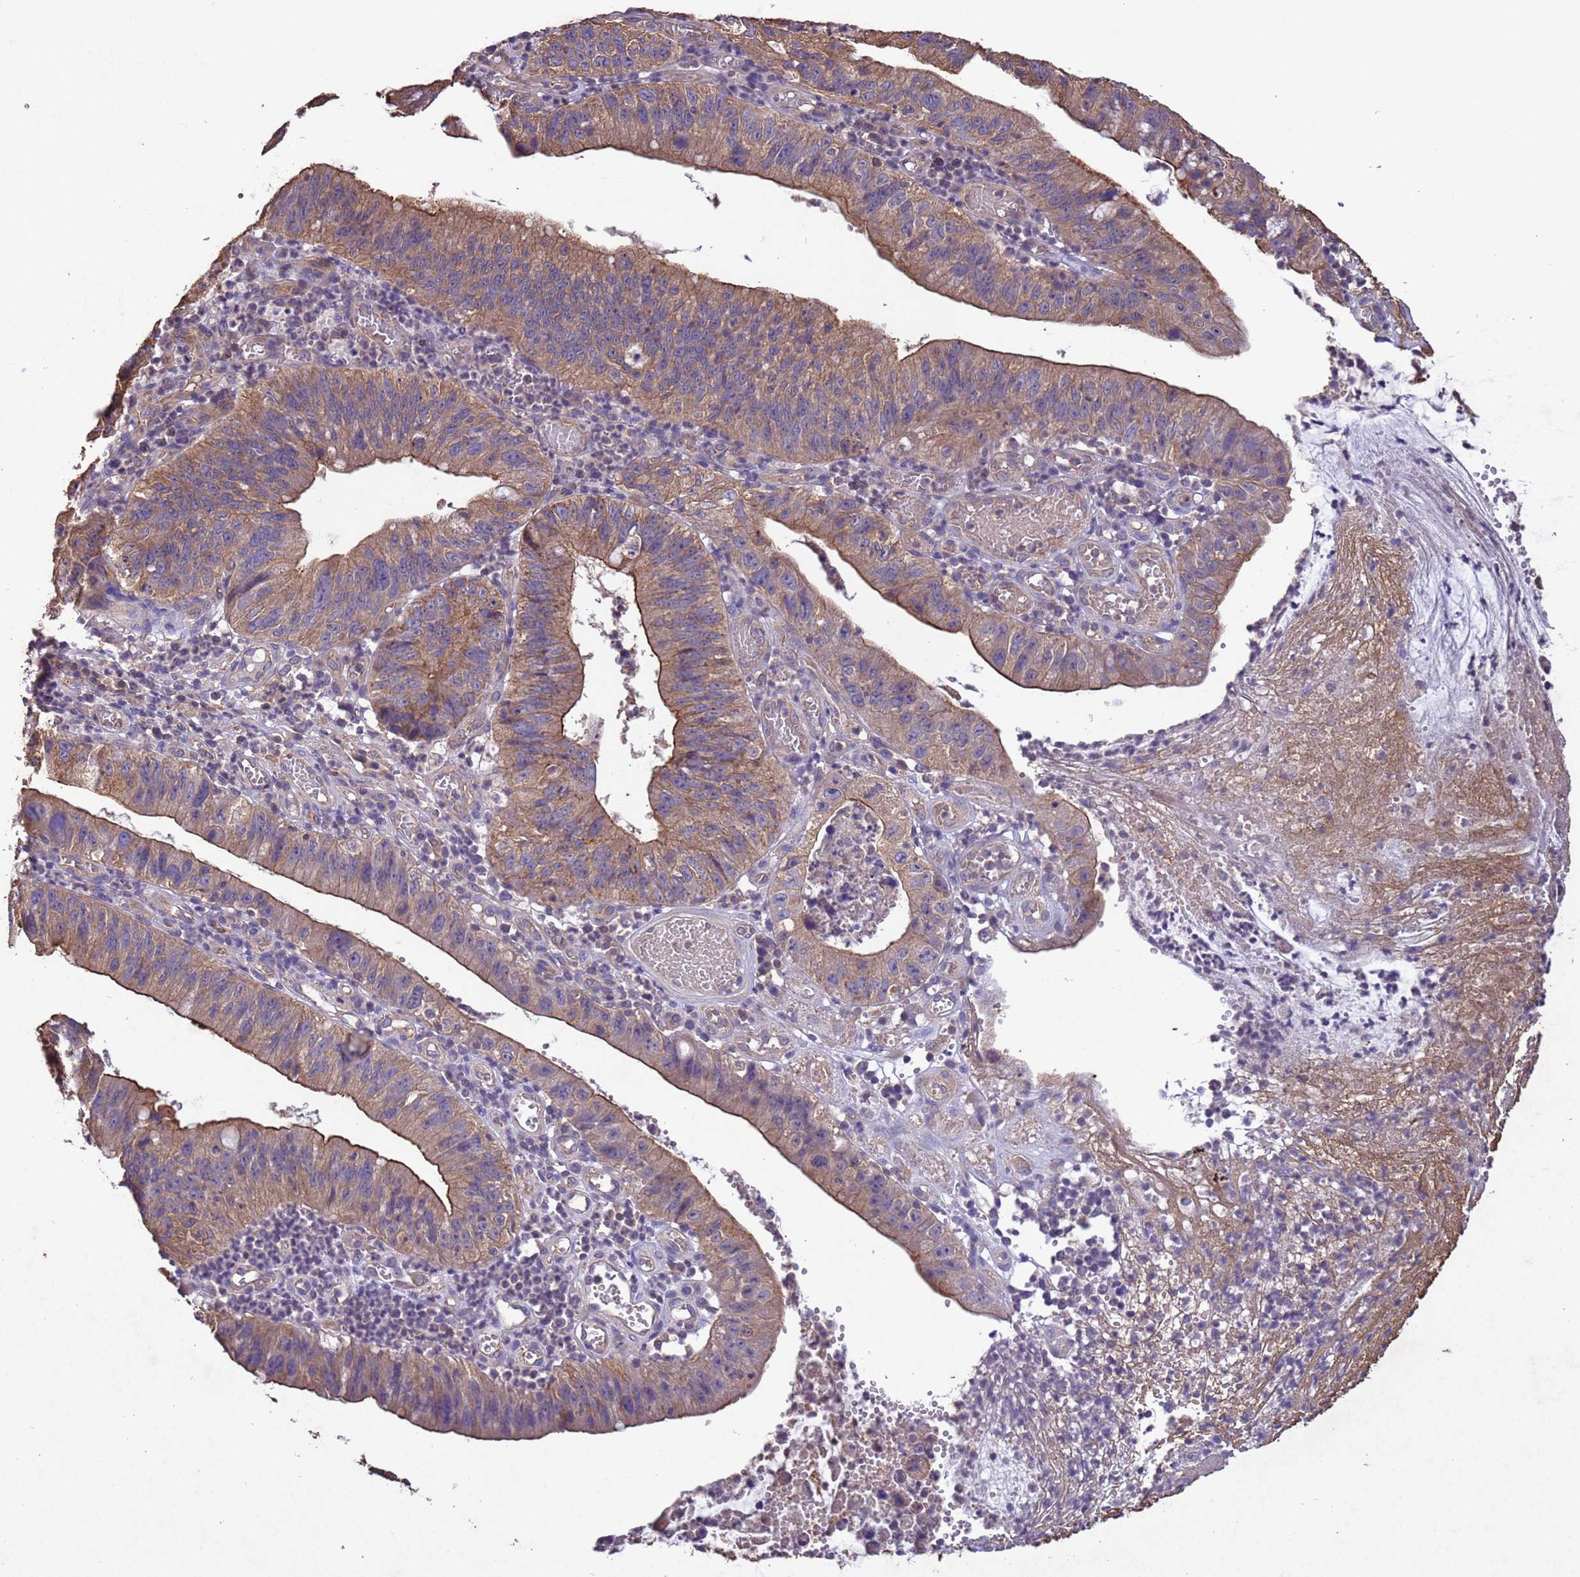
{"staining": {"intensity": "moderate", "quantity": ">75%", "location": "cytoplasmic/membranous"}, "tissue": "stomach cancer", "cell_type": "Tumor cells", "image_type": "cancer", "snomed": [{"axis": "morphology", "description": "Adenocarcinoma, NOS"}, {"axis": "topography", "description": "Stomach"}], "caption": "Moderate cytoplasmic/membranous protein expression is appreciated in about >75% of tumor cells in adenocarcinoma (stomach).", "gene": "MTX3", "patient": {"sex": "male", "age": 59}}